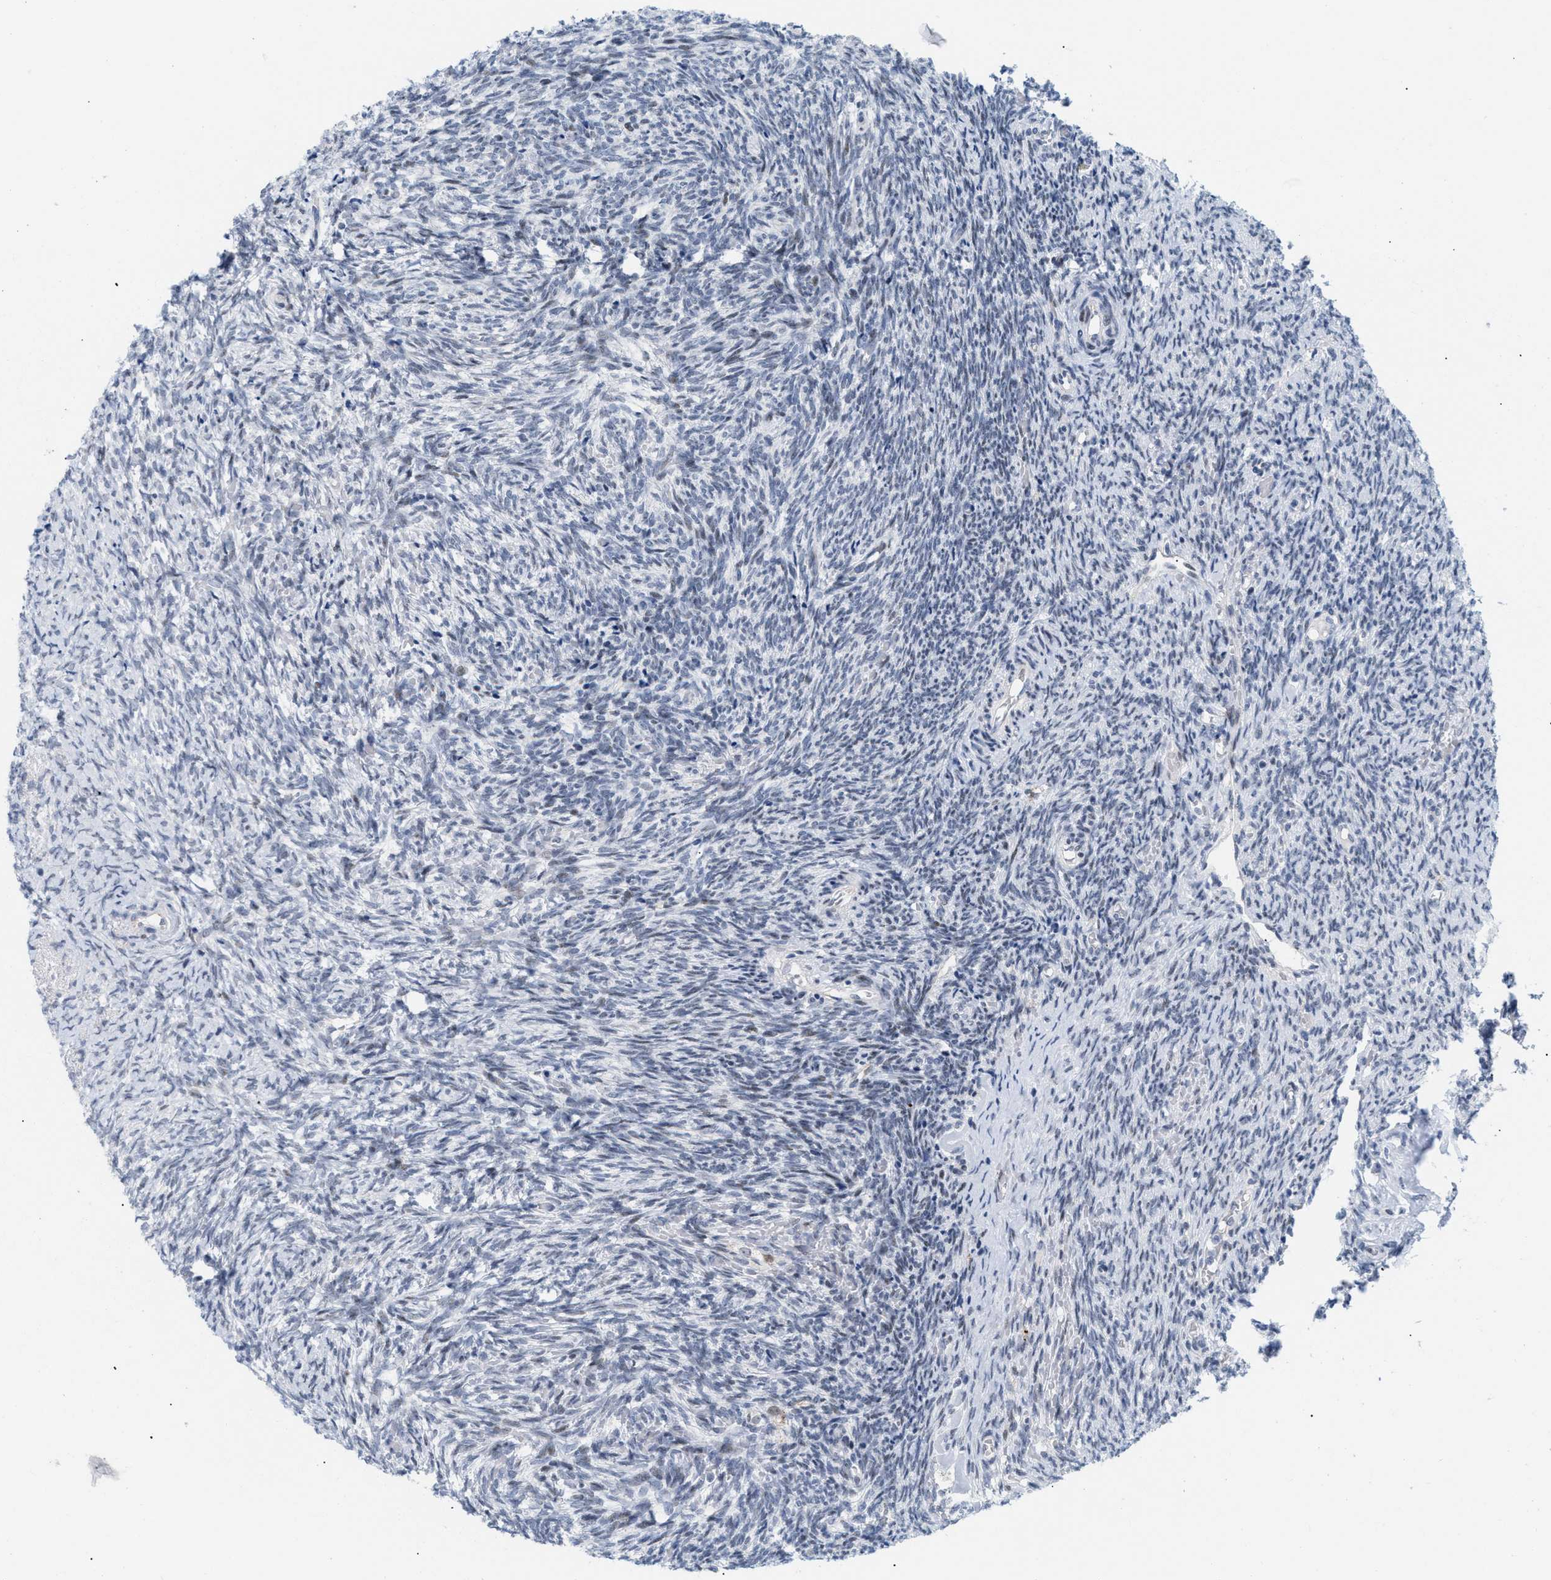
{"staining": {"intensity": "strong", "quantity": "<25%", "location": "nuclear"}, "tissue": "ovary", "cell_type": "Ovarian stroma cells", "image_type": "normal", "snomed": [{"axis": "morphology", "description": "Normal tissue, NOS"}, {"axis": "topography", "description": "Ovary"}], "caption": "DAB immunohistochemical staining of benign human ovary exhibits strong nuclear protein positivity in approximately <25% of ovarian stroma cells.", "gene": "PPARD", "patient": {"sex": "female", "age": 41}}